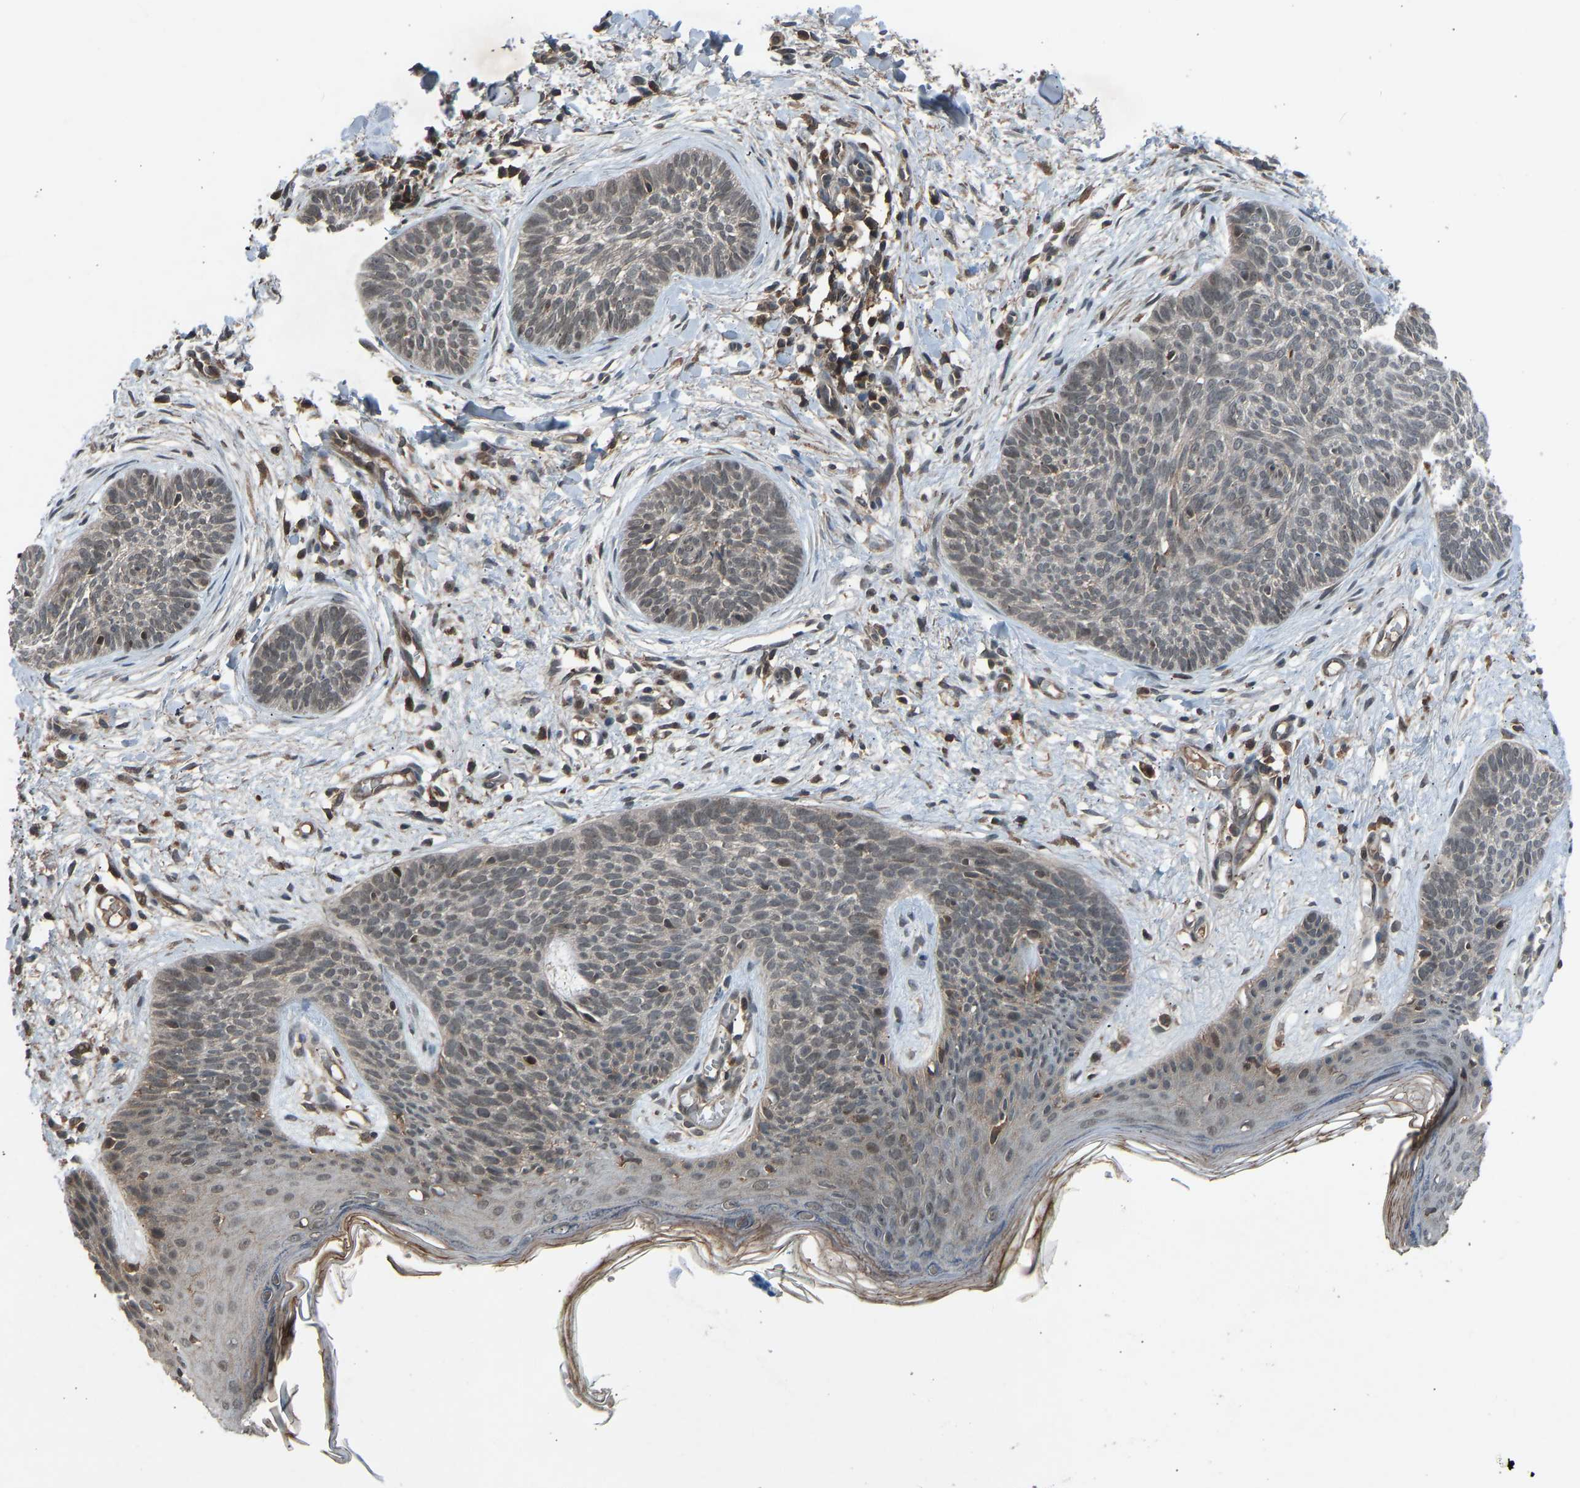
{"staining": {"intensity": "weak", "quantity": ">75%", "location": "cytoplasmic/membranous"}, "tissue": "skin cancer", "cell_type": "Tumor cells", "image_type": "cancer", "snomed": [{"axis": "morphology", "description": "Basal cell carcinoma"}, {"axis": "topography", "description": "Skin"}], "caption": "Protein expression analysis of basal cell carcinoma (skin) shows weak cytoplasmic/membranous expression in approximately >75% of tumor cells. (DAB IHC, brown staining for protein, blue staining for nuclei).", "gene": "SLC43A1", "patient": {"sex": "female", "age": 59}}